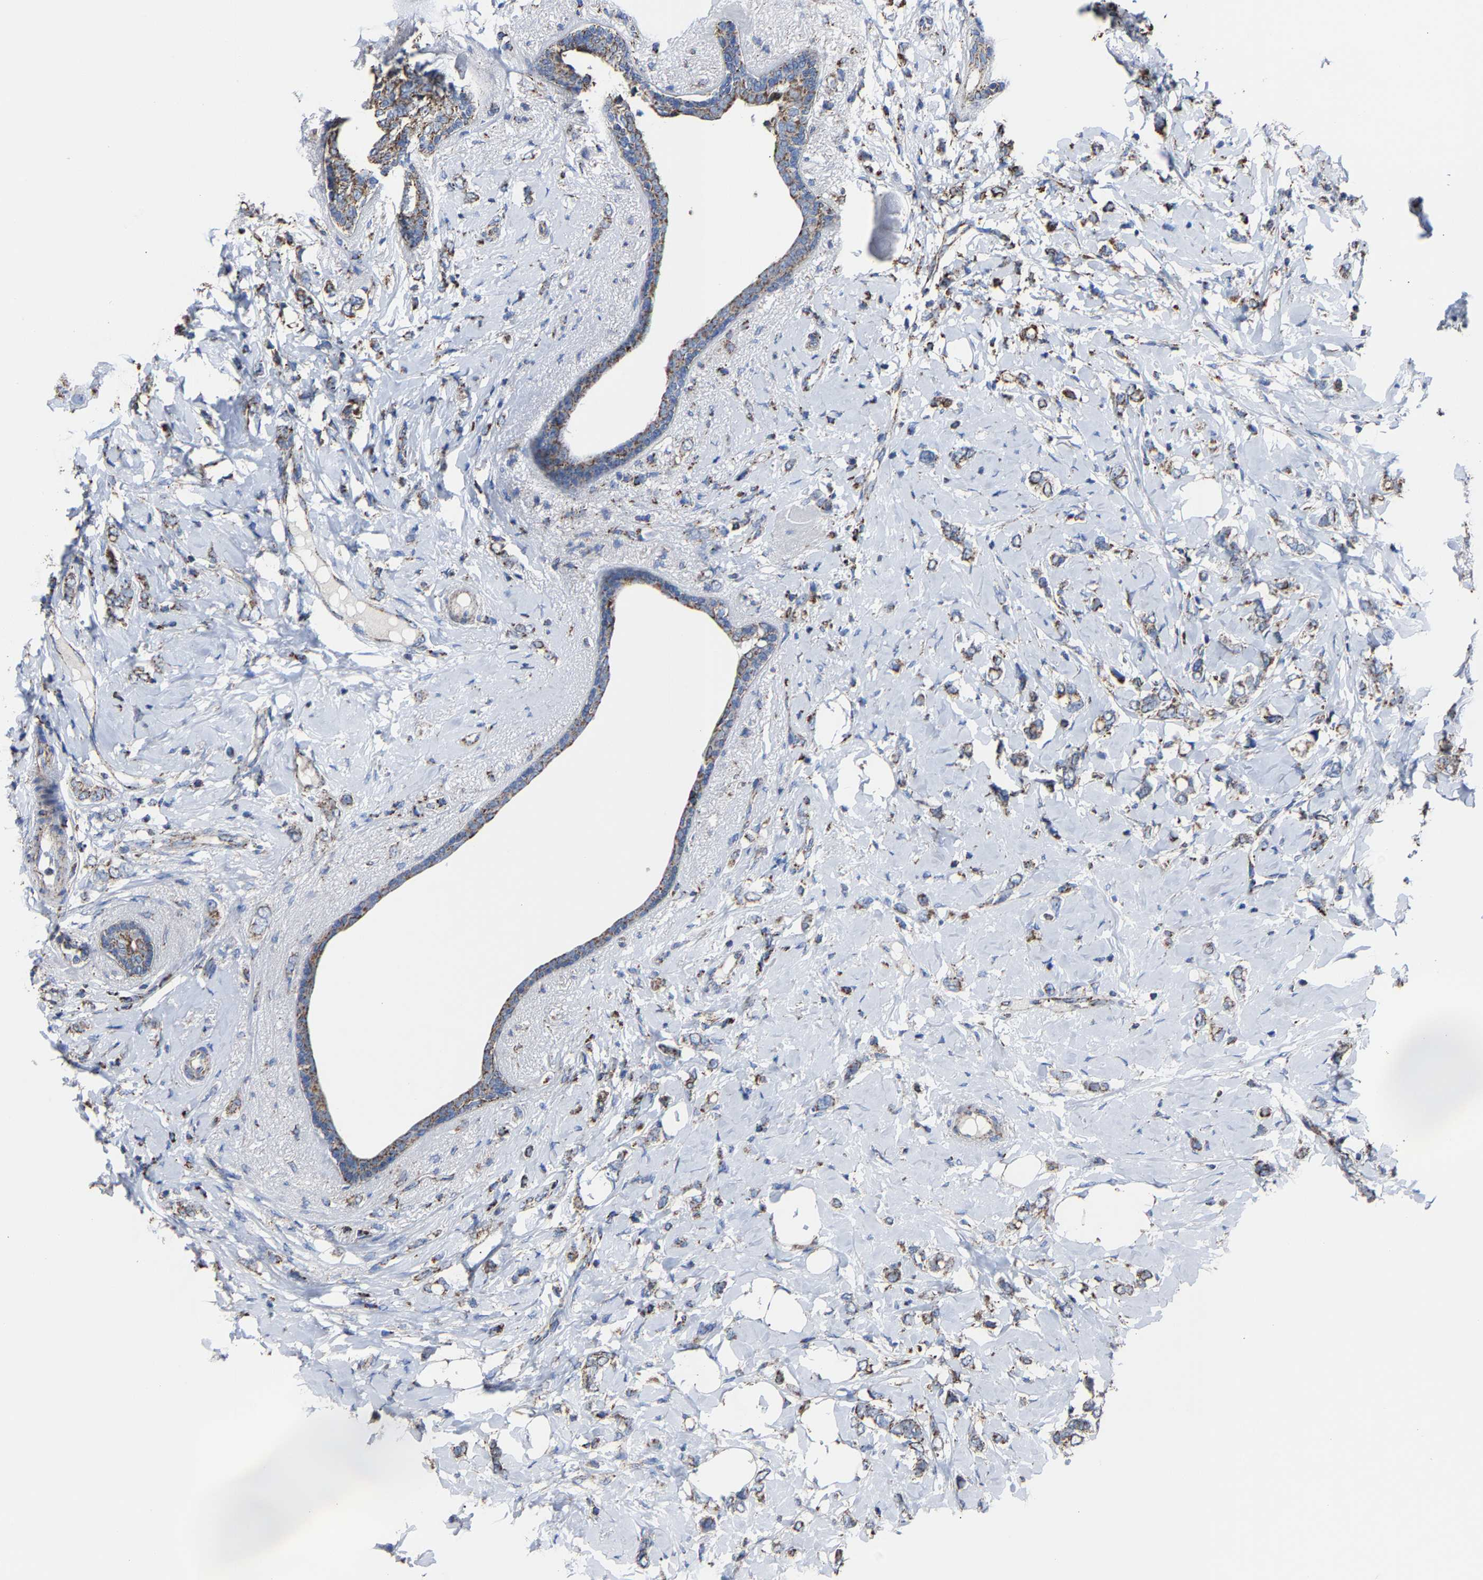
{"staining": {"intensity": "moderate", "quantity": ">75%", "location": "cytoplasmic/membranous"}, "tissue": "breast cancer", "cell_type": "Tumor cells", "image_type": "cancer", "snomed": [{"axis": "morphology", "description": "Normal tissue, NOS"}, {"axis": "morphology", "description": "Lobular carcinoma"}, {"axis": "topography", "description": "Breast"}], "caption": "Immunohistochemistry (DAB) staining of human lobular carcinoma (breast) demonstrates moderate cytoplasmic/membranous protein positivity in approximately >75% of tumor cells. The staining was performed using DAB (3,3'-diaminobenzidine), with brown indicating positive protein expression. Nuclei are stained blue with hematoxylin.", "gene": "NDUFV3", "patient": {"sex": "female", "age": 47}}